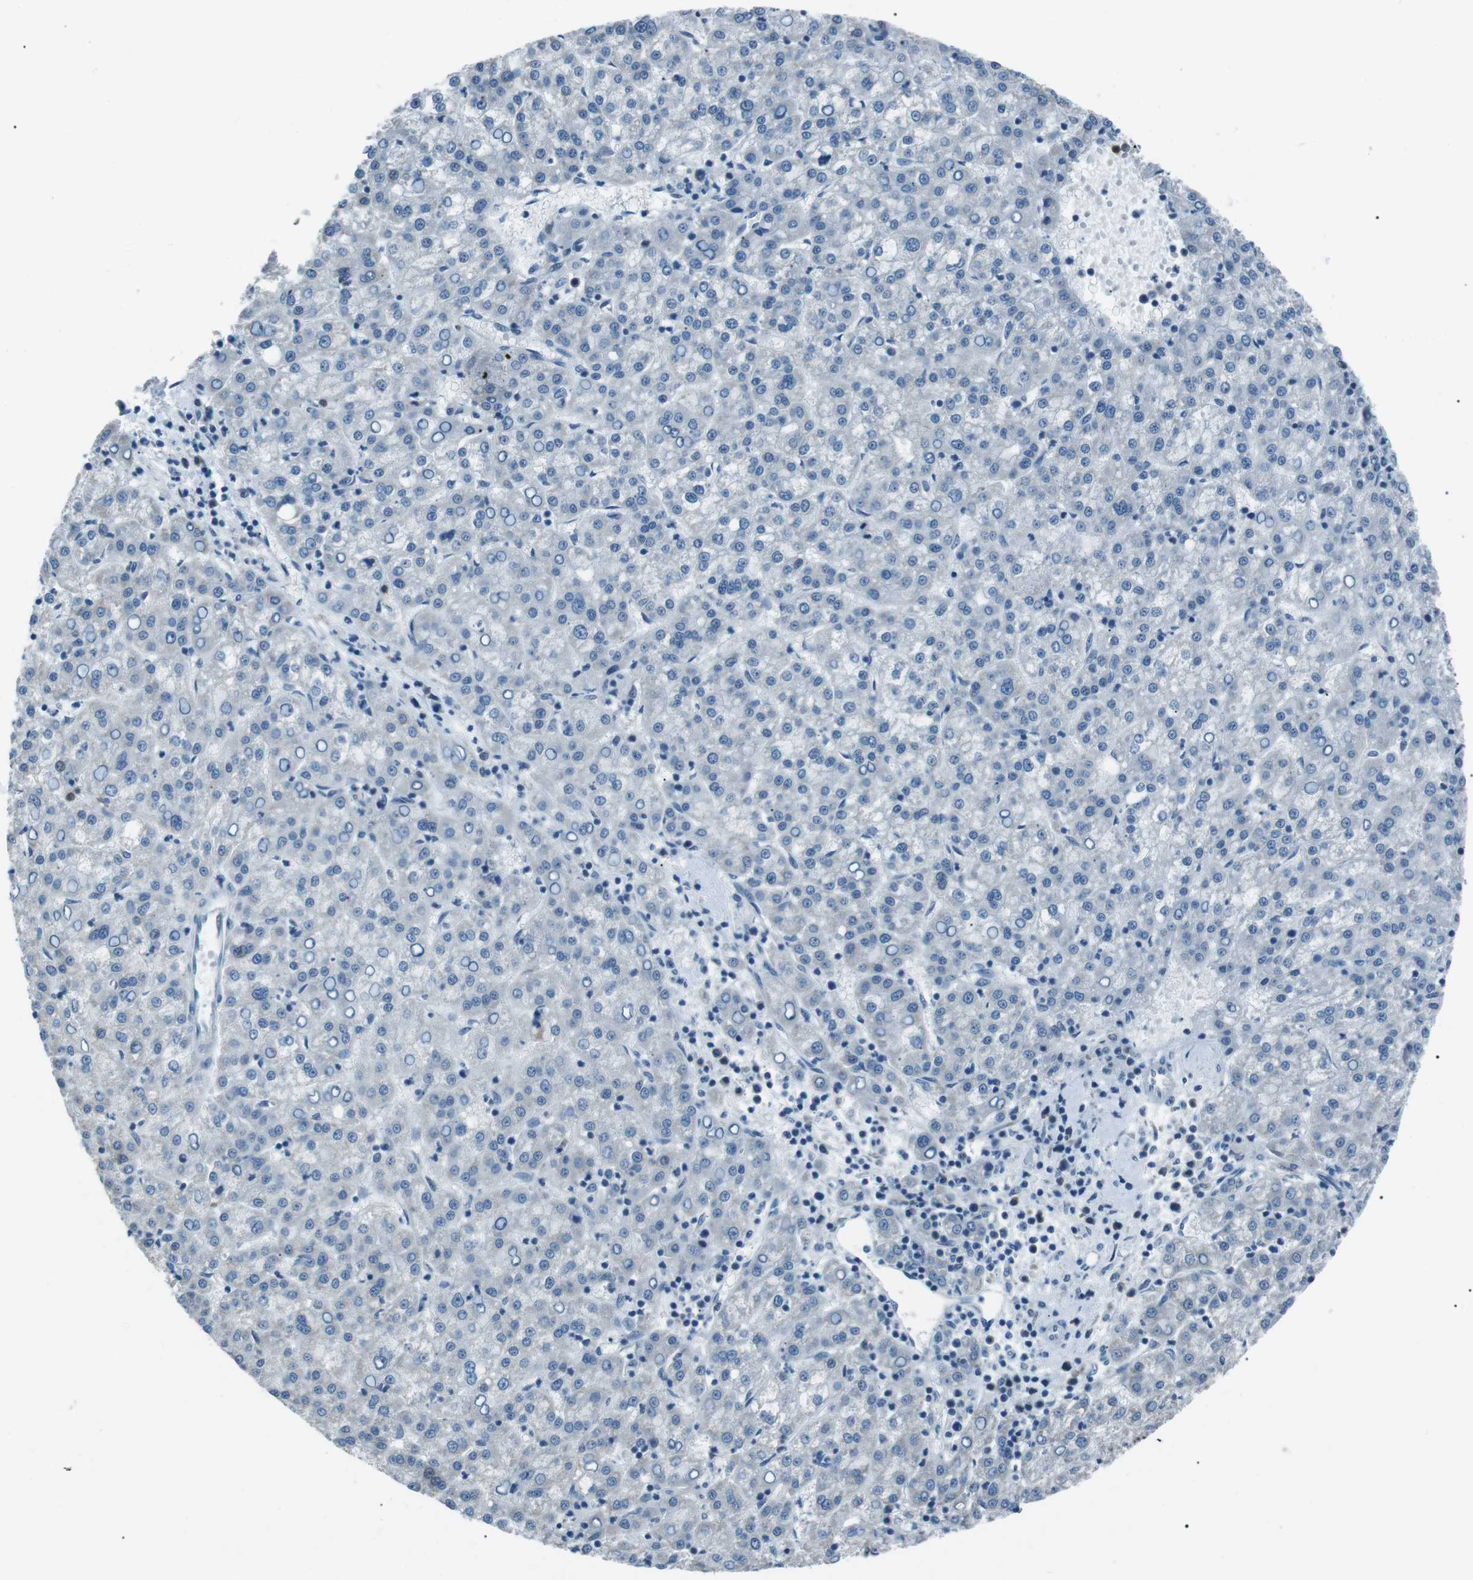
{"staining": {"intensity": "negative", "quantity": "none", "location": "none"}, "tissue": "liver cancer", "cell_type": "Tumor cells", "image_type": "cancer", "snomed": [{"axis": "morphology", "description": "Carcinoma, Hepatocellular, NOS"}, {"axis": "topography", "description": "Liver"}], "caption": "The image demonstrates no staining of tumor cells in hepatocellular carcinoma (liver).", "gene": "SERPINB2", "patient": {"sex": "female", "age": 58}}